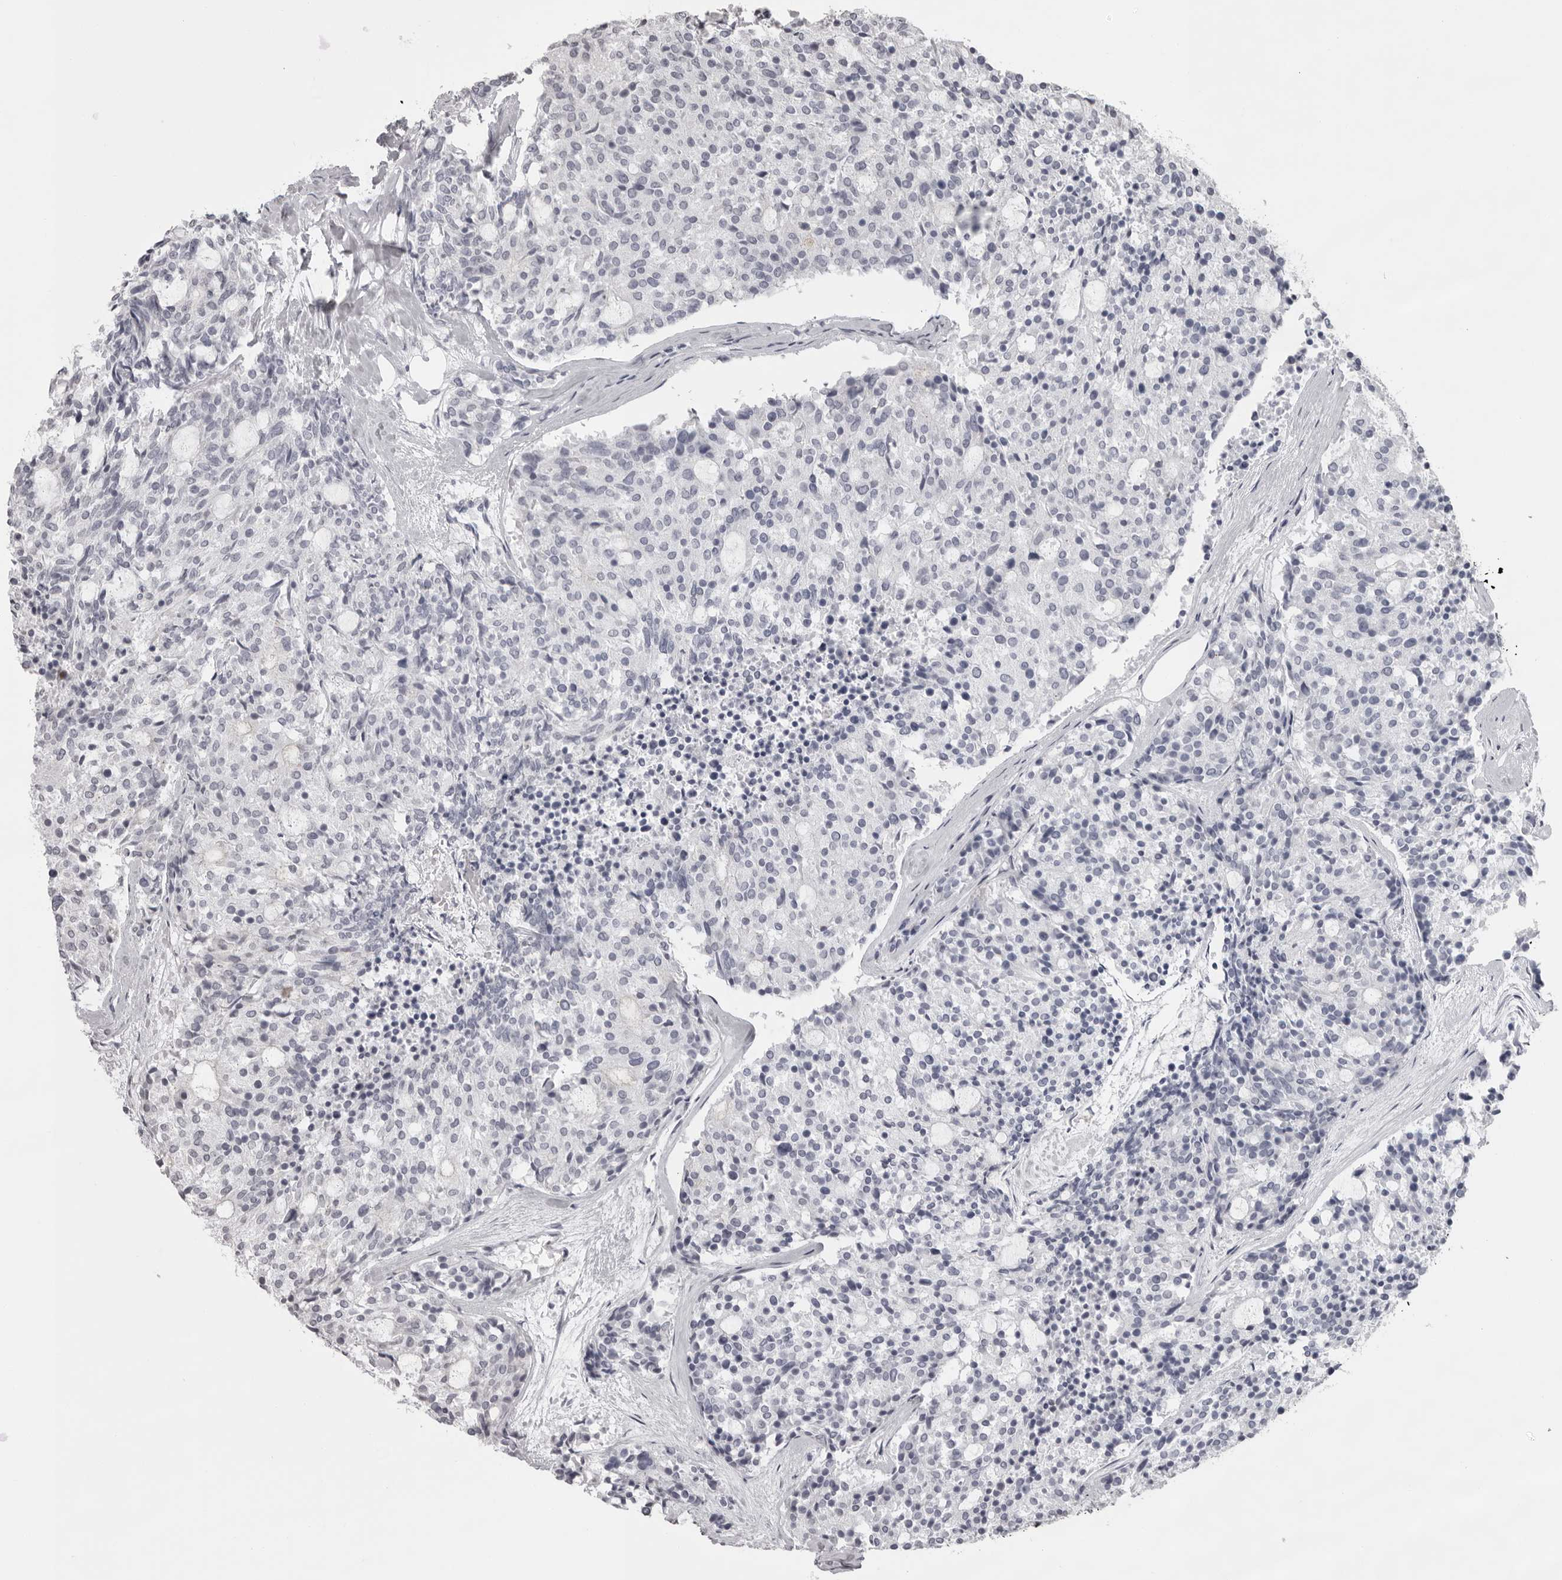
{"staining": {"intensity": "negative", "quantity": "none", "location": "none"}, "tissue": "carcinoid", "cell_type": "Tumor cells", "image_type": "cancer", "snomed": [{"axis": "morphology", "description": "Carcinoid, malignant, NOS"}, {"axis": "topography", "description": "Pancreas"}], "caption": "The immunohistochemistry (IHC) micrograph has no significant staining in tumor cells of carcinoid tissue. The staining is performed using DAB (3,3'-diaminobenzidine) brown chromogen with nuclei counter-stained in using hematoxylin.", "gene": "NUDT18", "patient": {"sex": "female", "age": 54}}